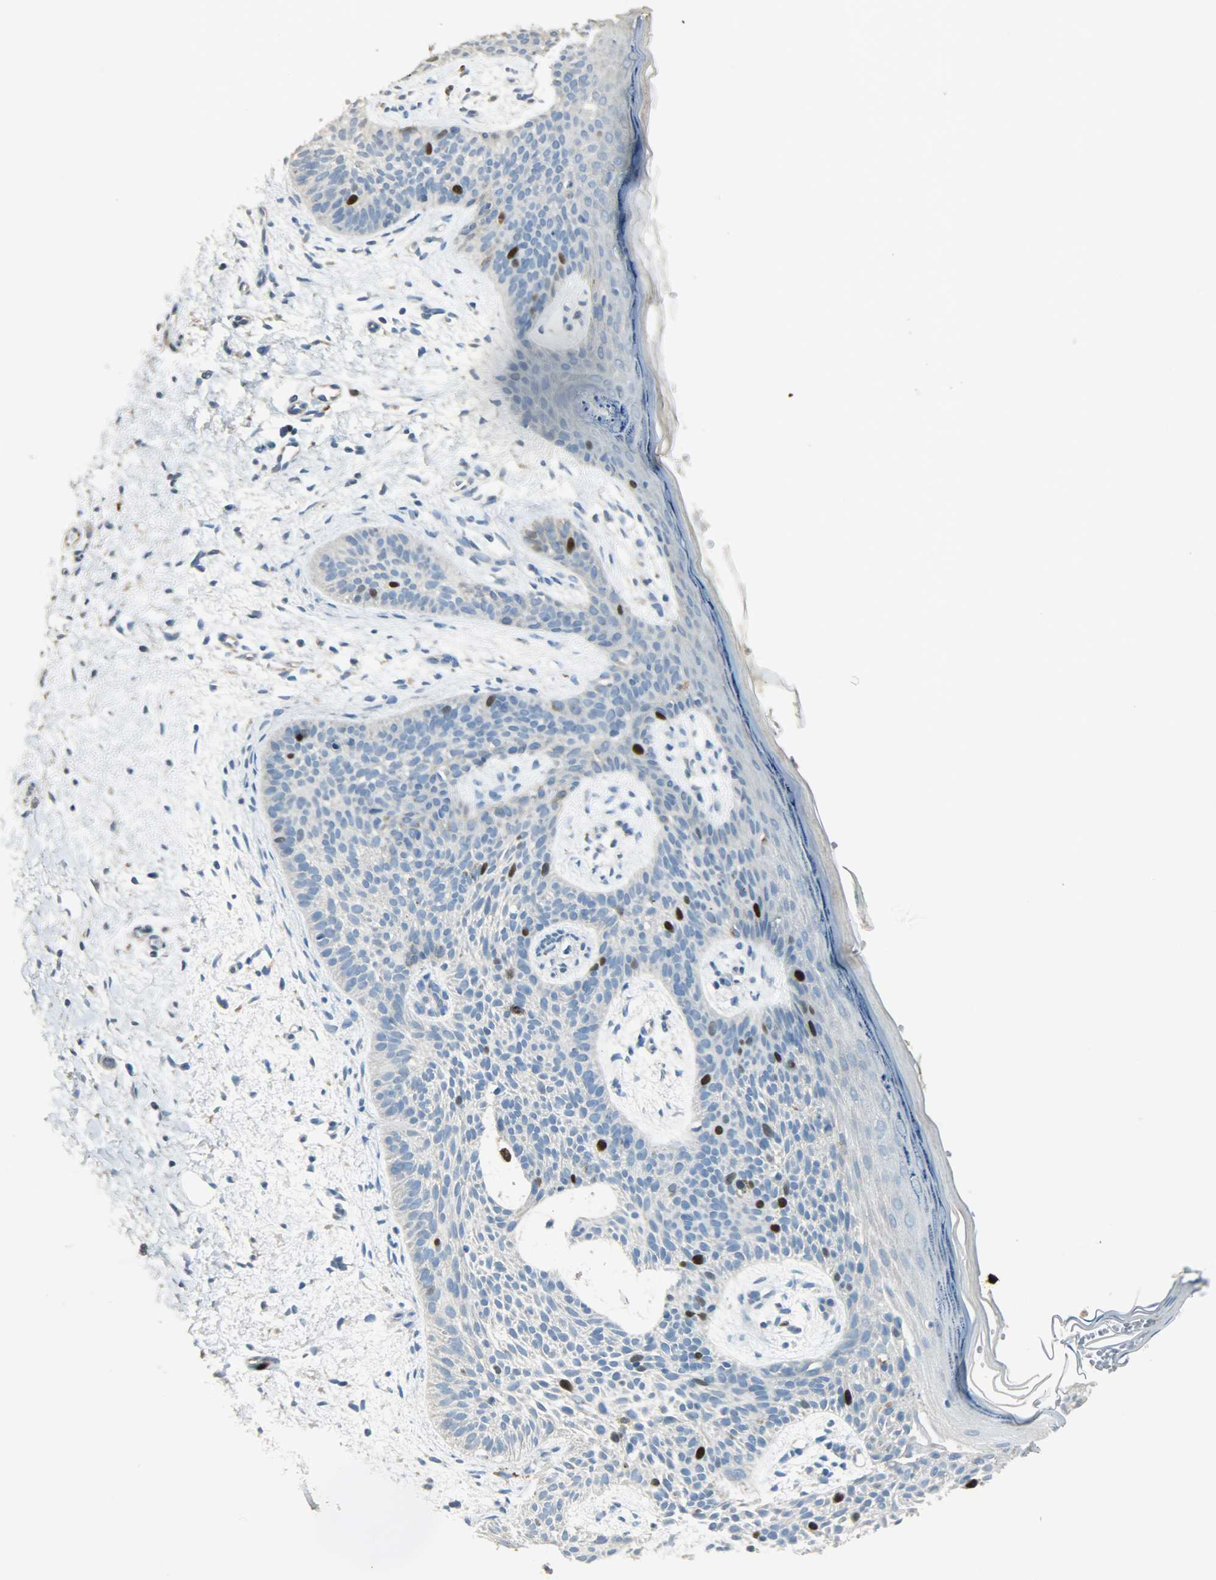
{"staining": {"intensity": "strong", "quantity": "<25%", "location": "cytoplasmic/membranous,nuclear"}, "tissue": "skin cancer", "cell_type": "Tumor cells", "image_type": "cancer", "snomed": [{"axis": "morphology", "description": "Normal tissue, NOS"}, {"axis": "morphology", "description": "Basal cell carcinoma"}, {"axis": "topography", "description": "Skin"}], "caption": "Tumor cells display strong cytoplasmic/membranous and nuclear positivity in approximately <25% of cells in skin basal cell carcinoma.", "gene": "TPX2", "patient": {"sex": "female", "age": 69}}